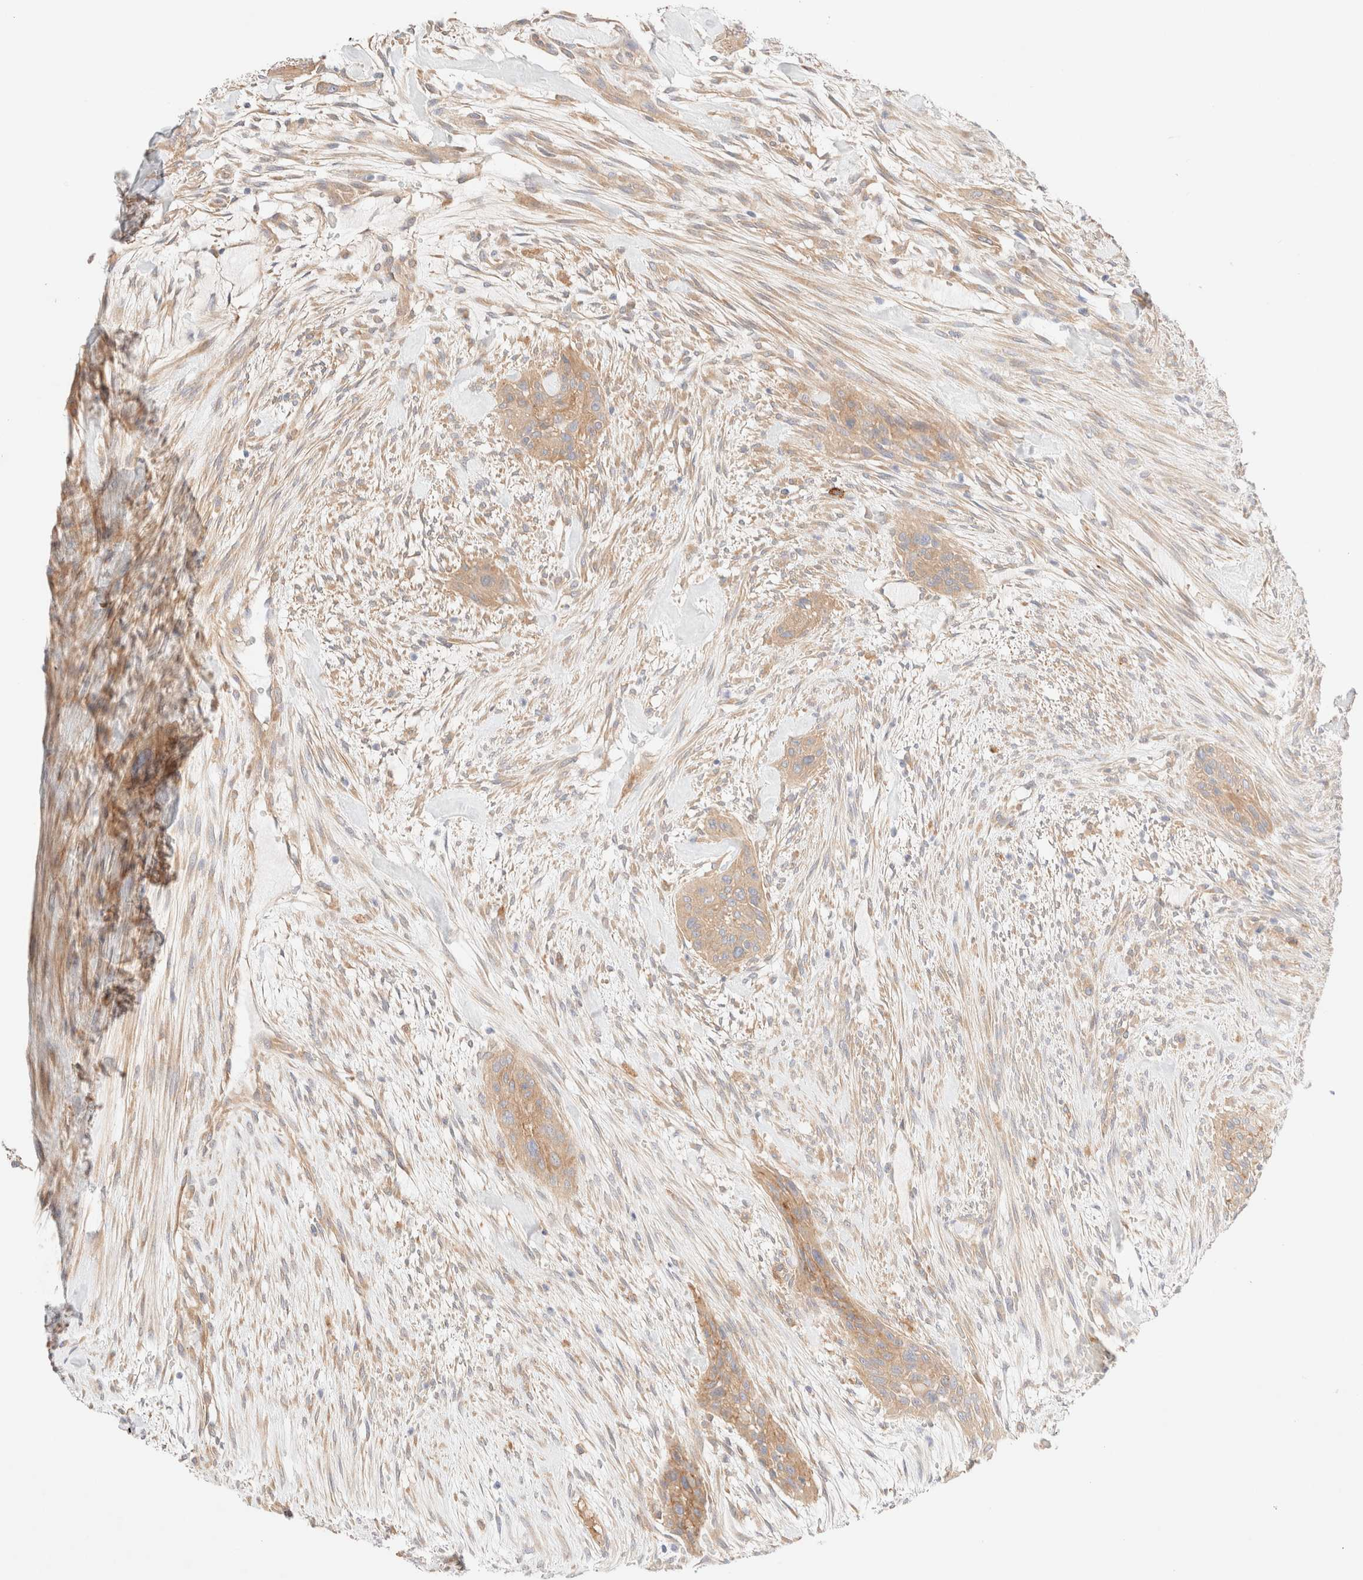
{"staining": {"intensity": "moderate", "quantity": ">75%", "location": "cytoplasmic/membranous"}, "tissue": "urothelial cancer", "cell_type": "Tumor cells", "image_type": "cancer", "snomed": [{"axis": "morphology", "description": "Urothelial carcinoma, High grade"}, {"axis": "topography", "description": "Urinary bladder"}], "caption": "Urothelial carcinoma (high-grade) stained with a protein marker exhibits moderate staining in tumor cells.", "gene": "NIBAN2", "patient": {"sex": "male", "age": 35}}